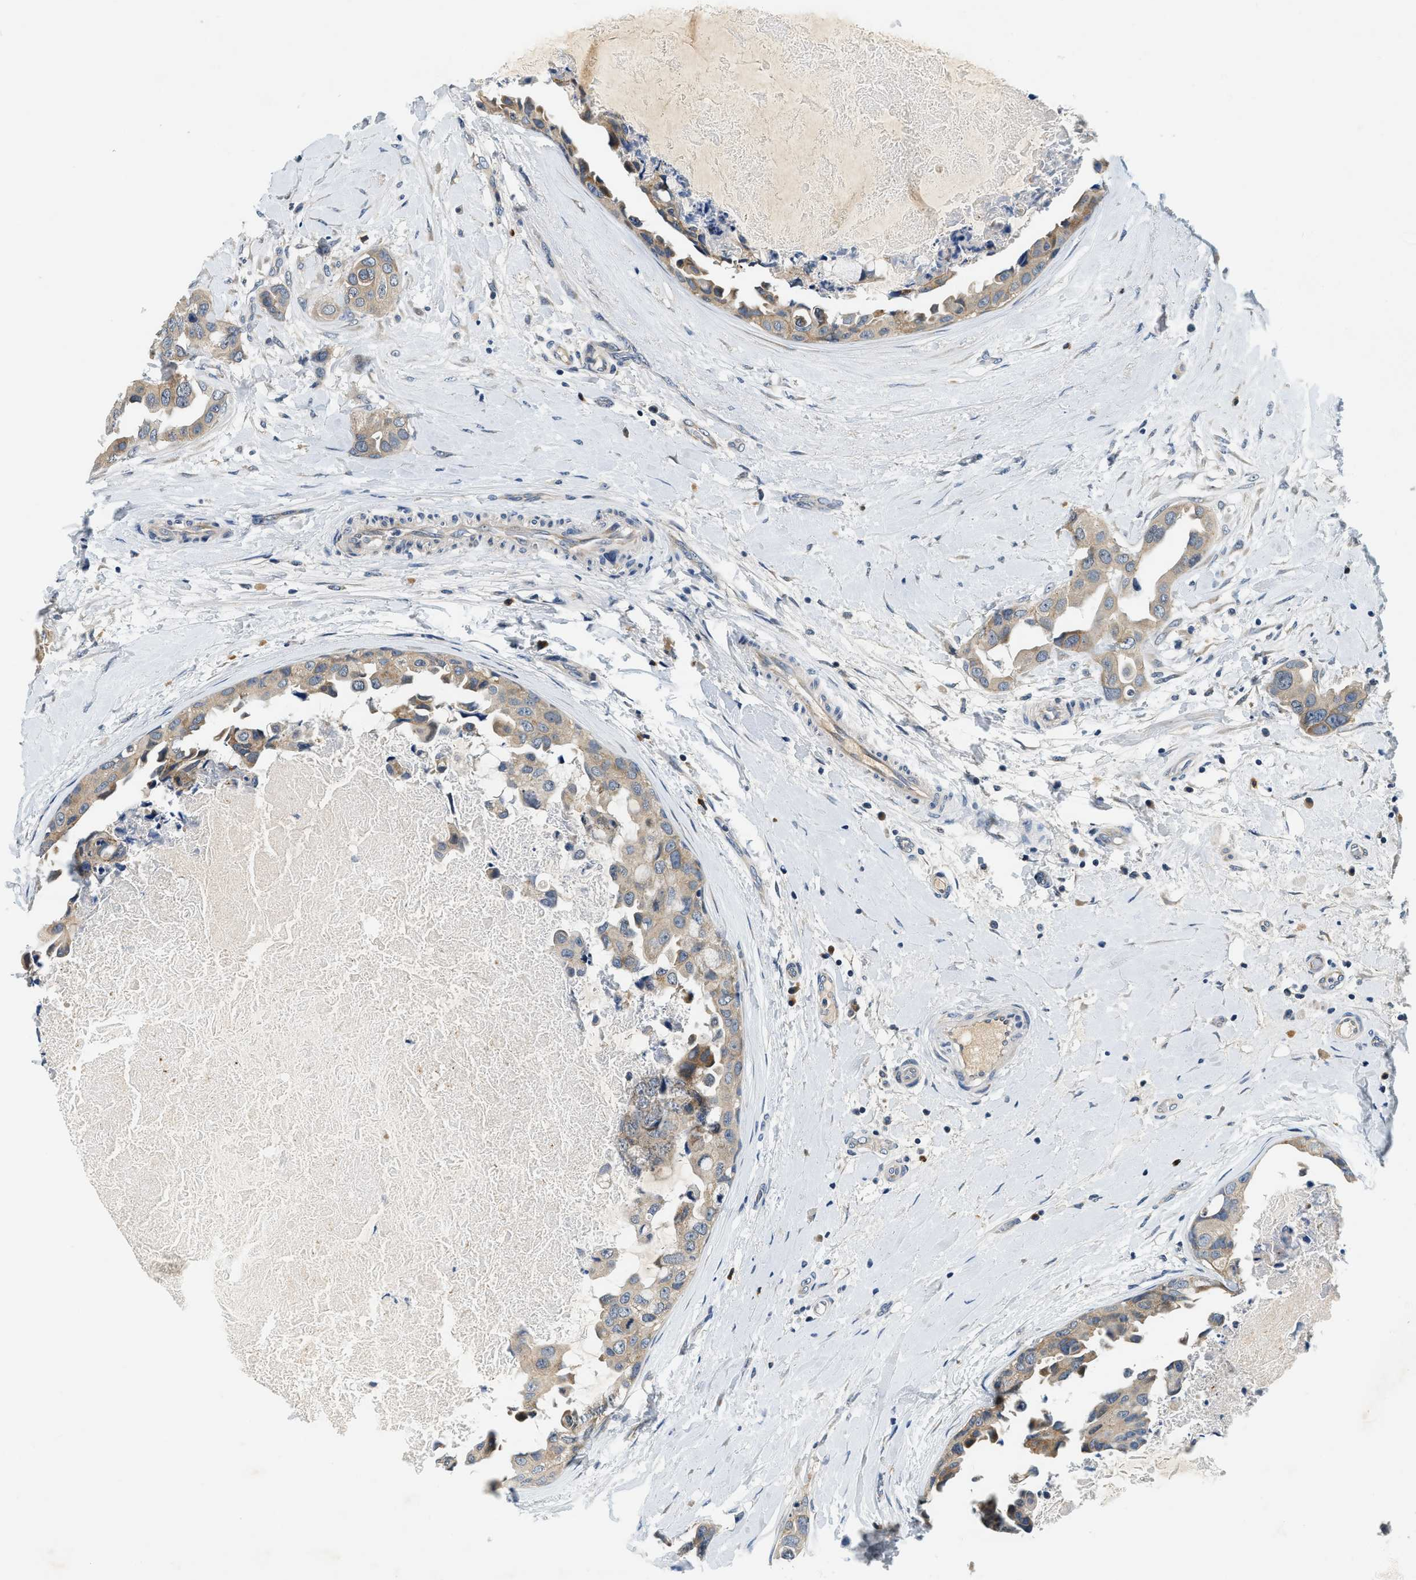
{"staining": {"intensity": "weak", "quantity": ">75%", "location": "cytoplasmic/membranous"}, "tissue": "breast cancer", "cell_type": "Tumor cells", "image_type": "cancer", "snomed": [{"axis": "morphology", "description": "Duct carcinoma"}, {"axis": "topography", "description": "Breast"}], "caption": "IHC image of neoplastic tissue: human breast invasive ductal carcinoma stained using immunohistochemistry (IHC) shows low levels of weak protein expression localized specifically in the cytoplasmic/membranous of tumor cells, appearing as a cytoplasmic/membranous brown color.", "gene": "YAE1", "patient": {"sex": "female", "age": 40}}